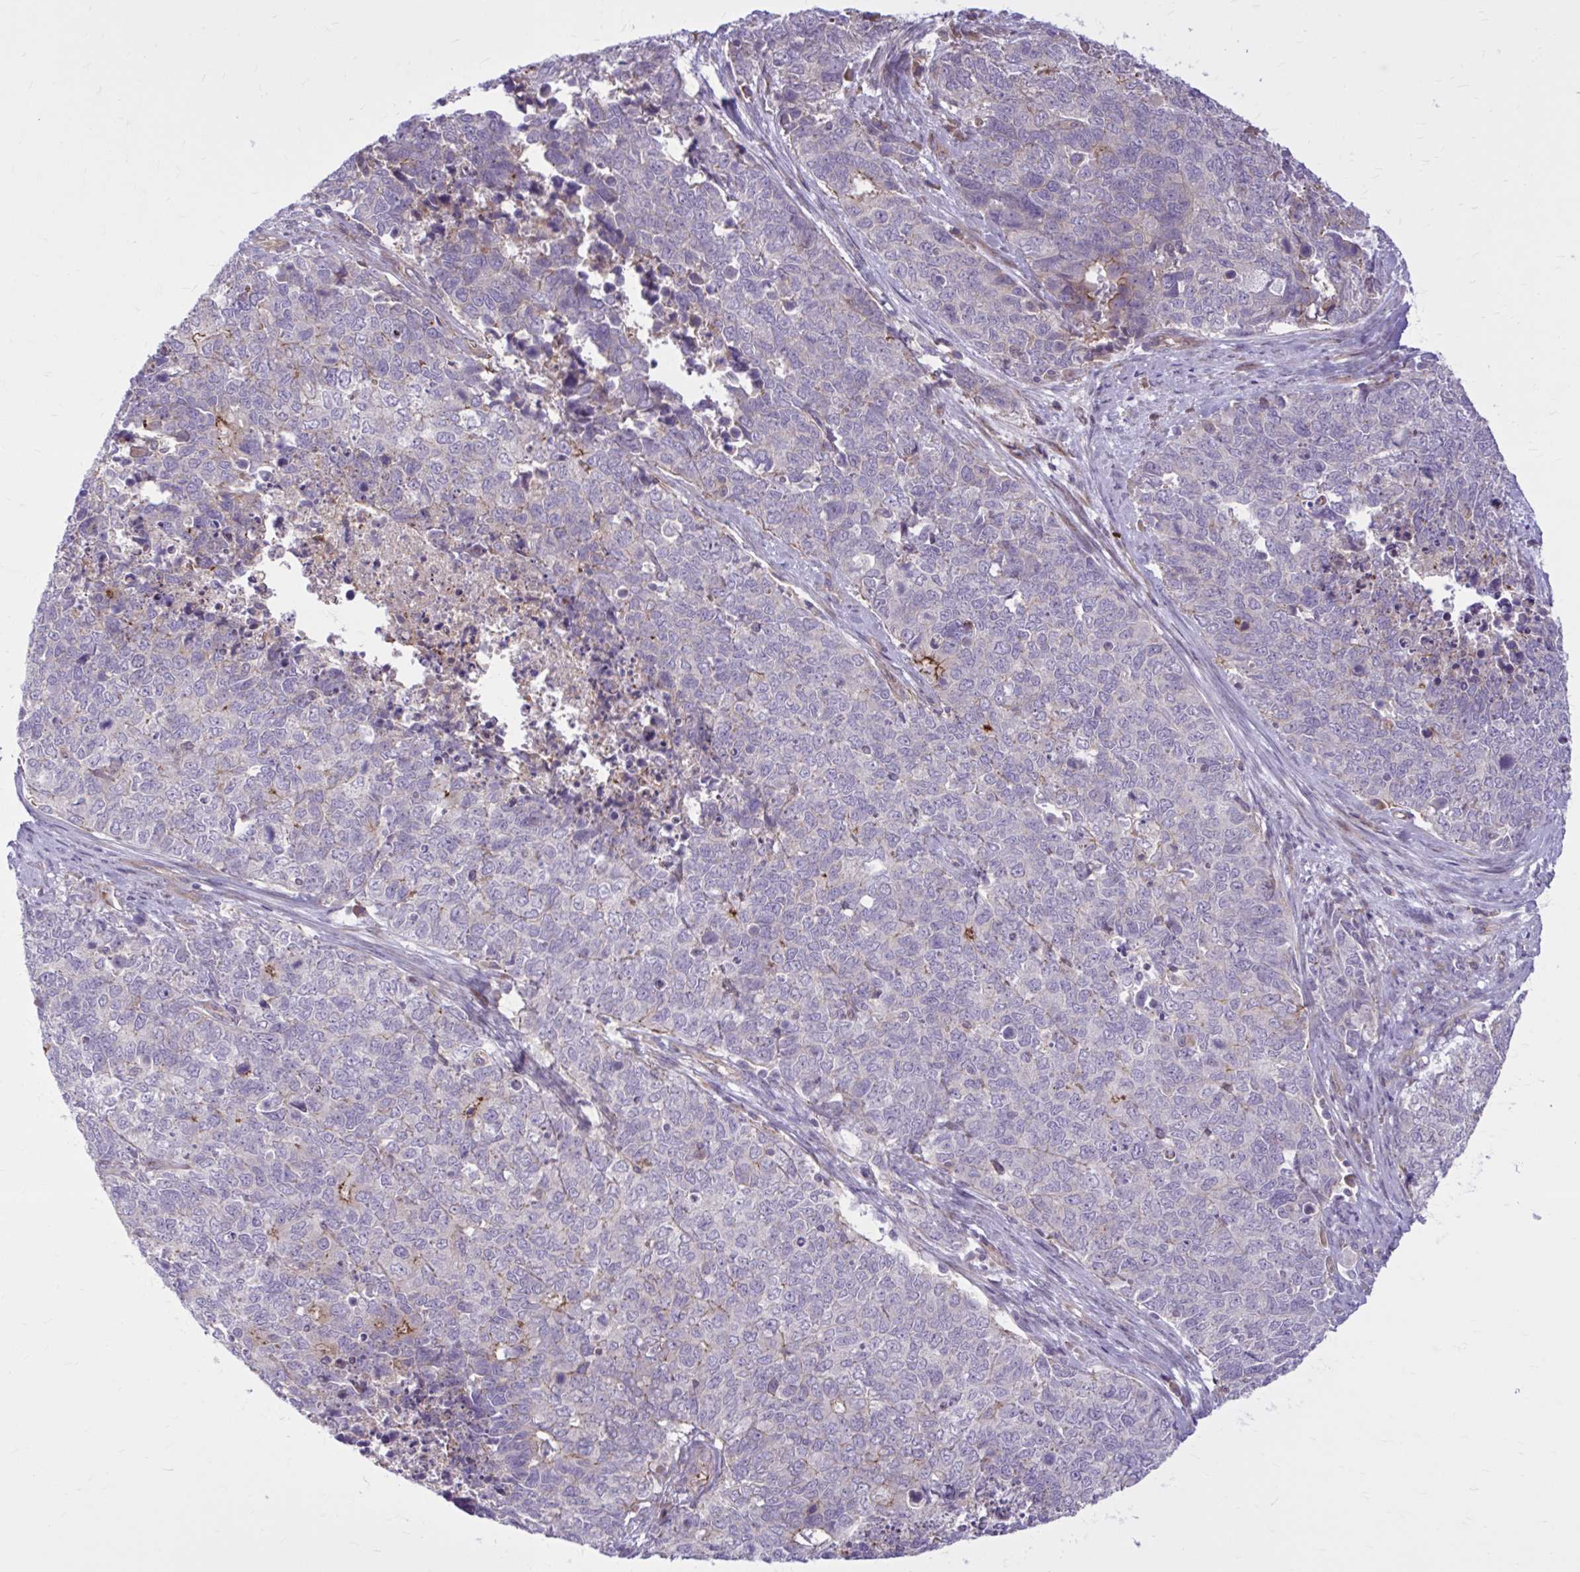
{"staining": {"intensity": "negative", "quantity": "none", "location": "none"}, "tissue": "cervical cancer", "cell_type": "Tumor cells", "image_type": "cancer", "snomed": [{"axis": "morphology", "description": "Adenocarcinoma, NOS"}, {"axis": "topography", "description": "Cervix"}], "caption": "Tumor cells are negative for protein expression in human cervical adenocarcinoma.", "gene": "SNF8", "patient": {"sex": "female", "age": 63}}